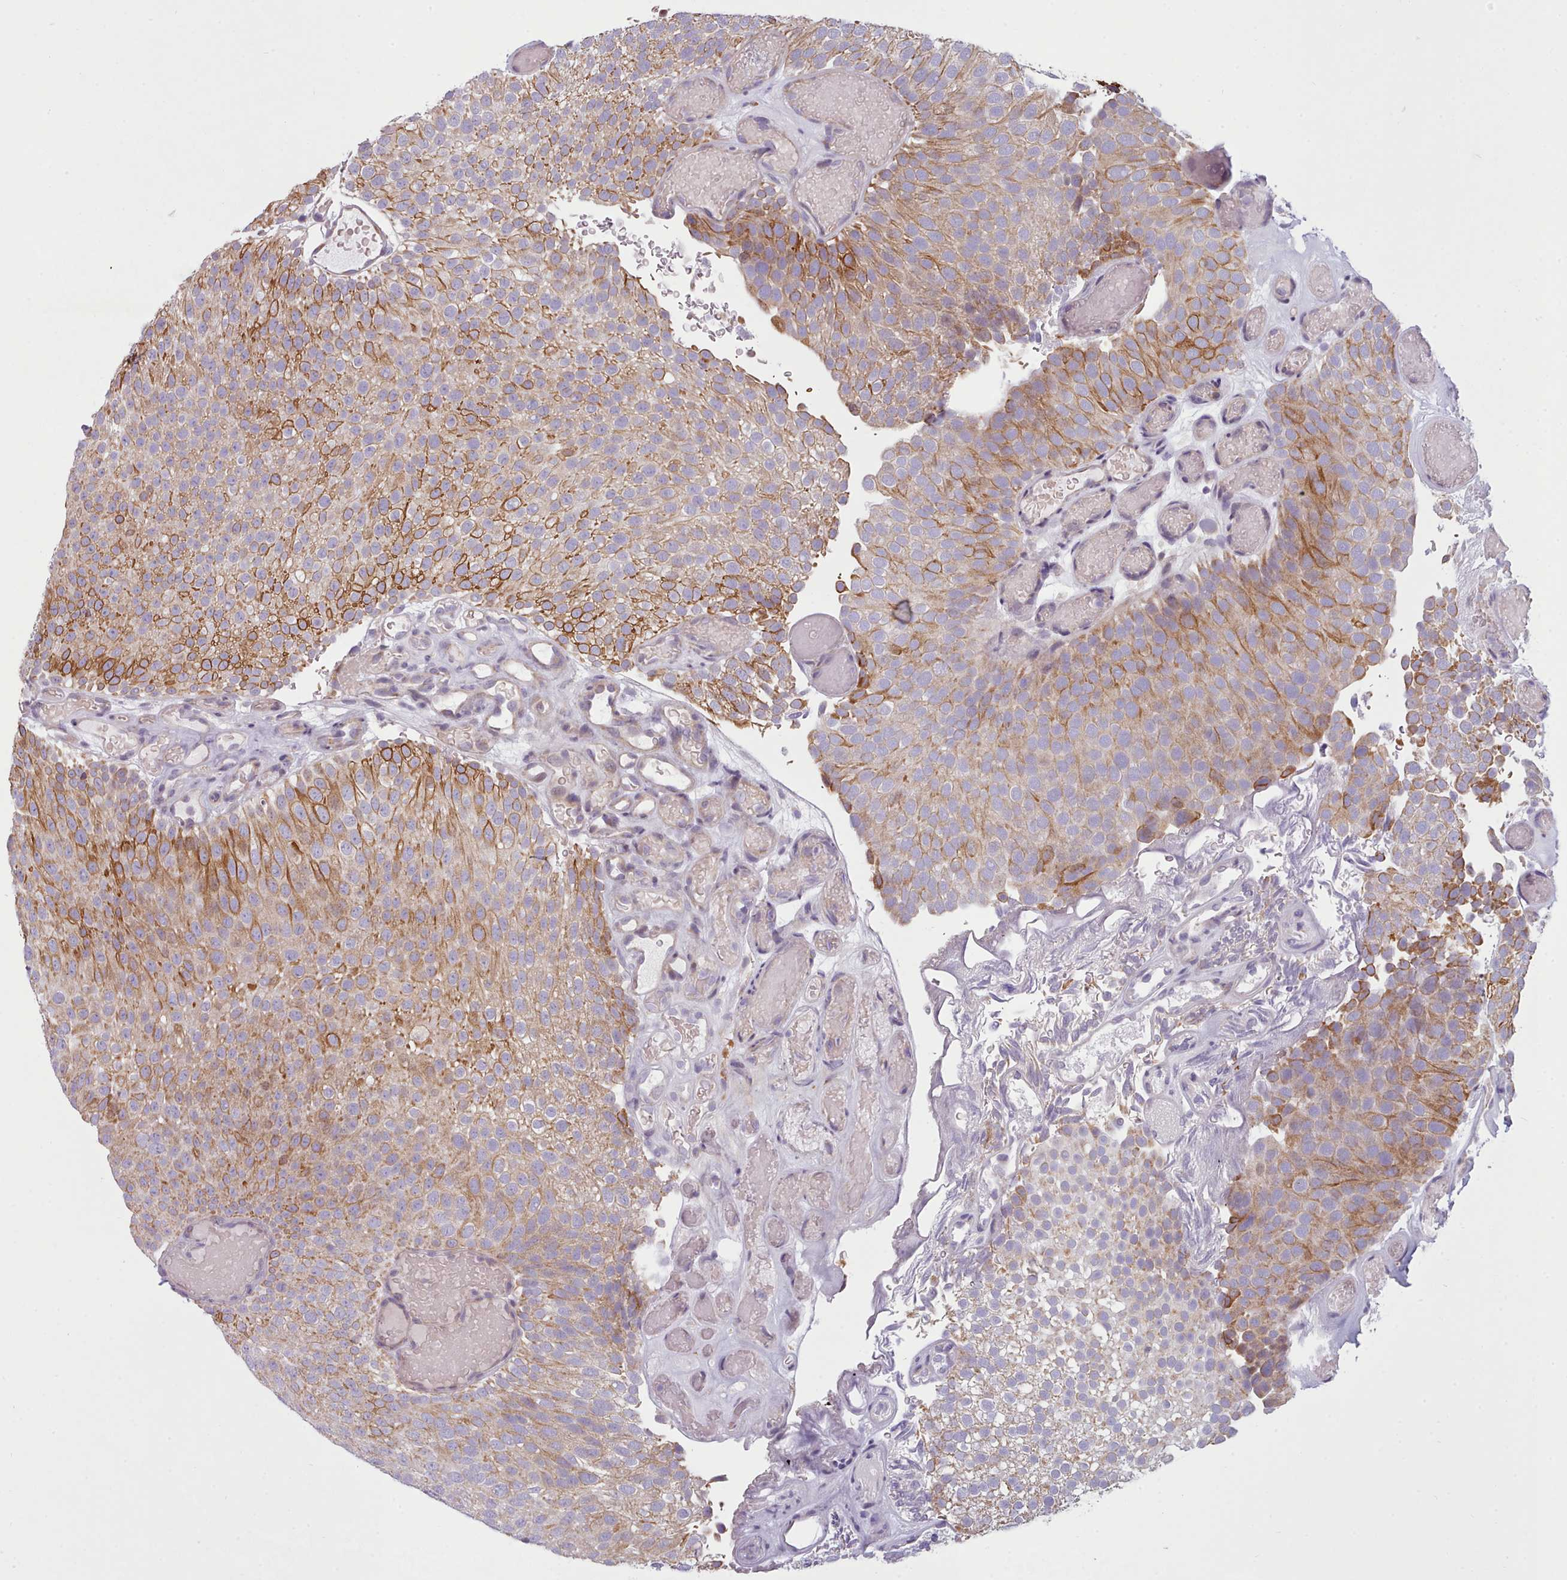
{"staining": {"intensity": "moderate", "quantity": "25%-75%", "location": "cytoplasmic/membranous"}, "tissue": "urothelial cancer", "cell_type": "Tumor cells", "image_type": "cancer", "snomed": [{"axis": "morphology", "description": "Urothelial carcinoma, Low grade"}, {"axis": "topography", "description": "Urinary bladder"}], "caption": "DAB immunohistochemical staining of low-grade urothelial carcinoma exhibits moderate cytoplasmic/membranous protein staining in about 25%-75% of tumor cells.", "gene": "SLC52A3", "patient": {"sex": "male", "age": 78}}